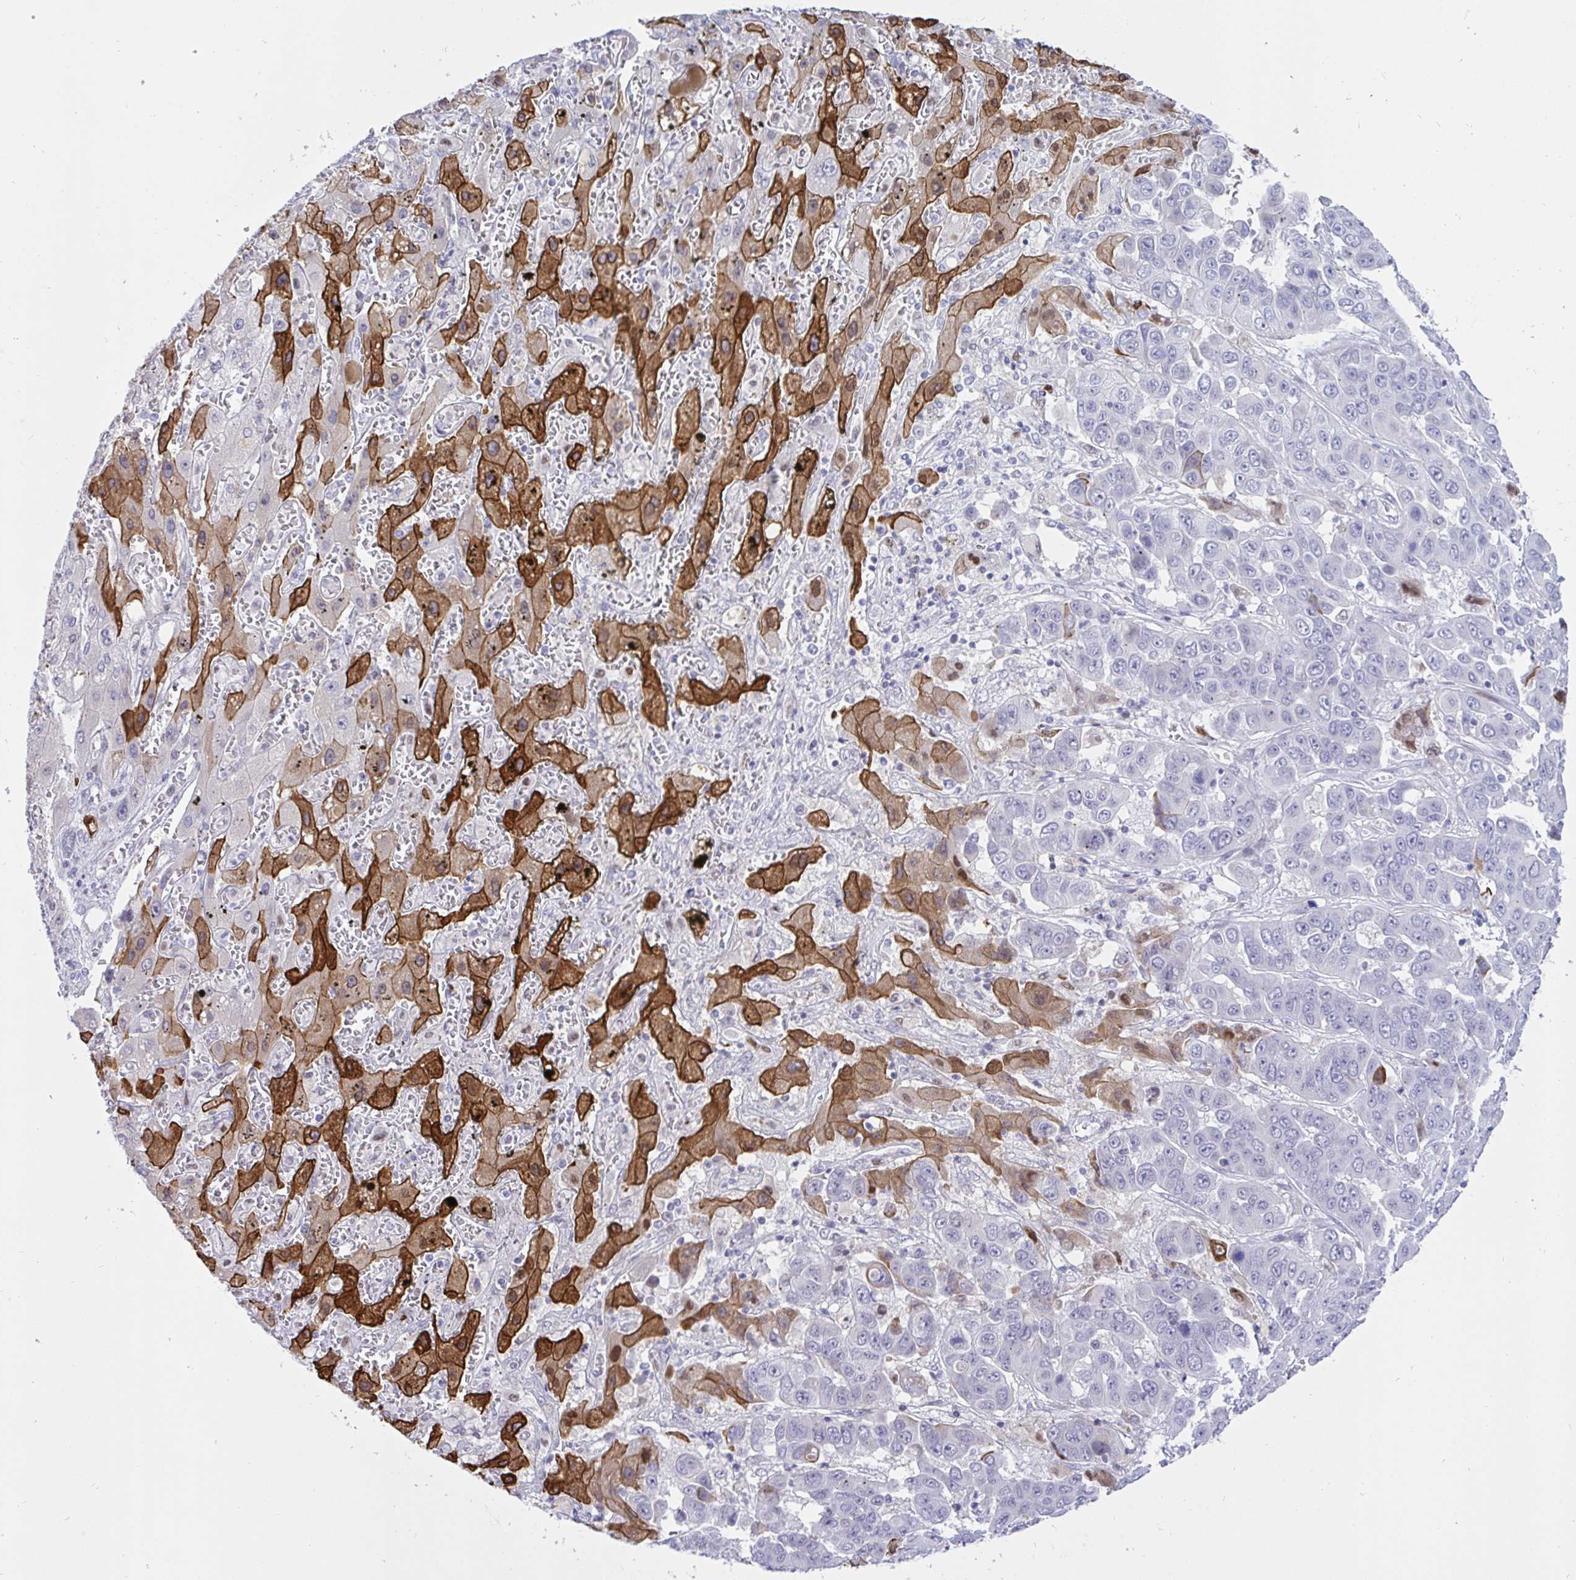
{"staining": {"intensity": "negative", "quantity": "none", "location": "none"}, "tissue": "liver cancer", "cell_type": "Tumor cells", "image_type": "cancer", "snomed": [{"axis": "morphology", "description": "Cholangiocarcinoma"}, {"axis": "topography", "description": "Liver"}], "caption": "Tumor cells show no significant protein staining in liver cholangiocarcinoma.", "gene": "EPOP", "patient": {"sex": "female", "age": 52}}